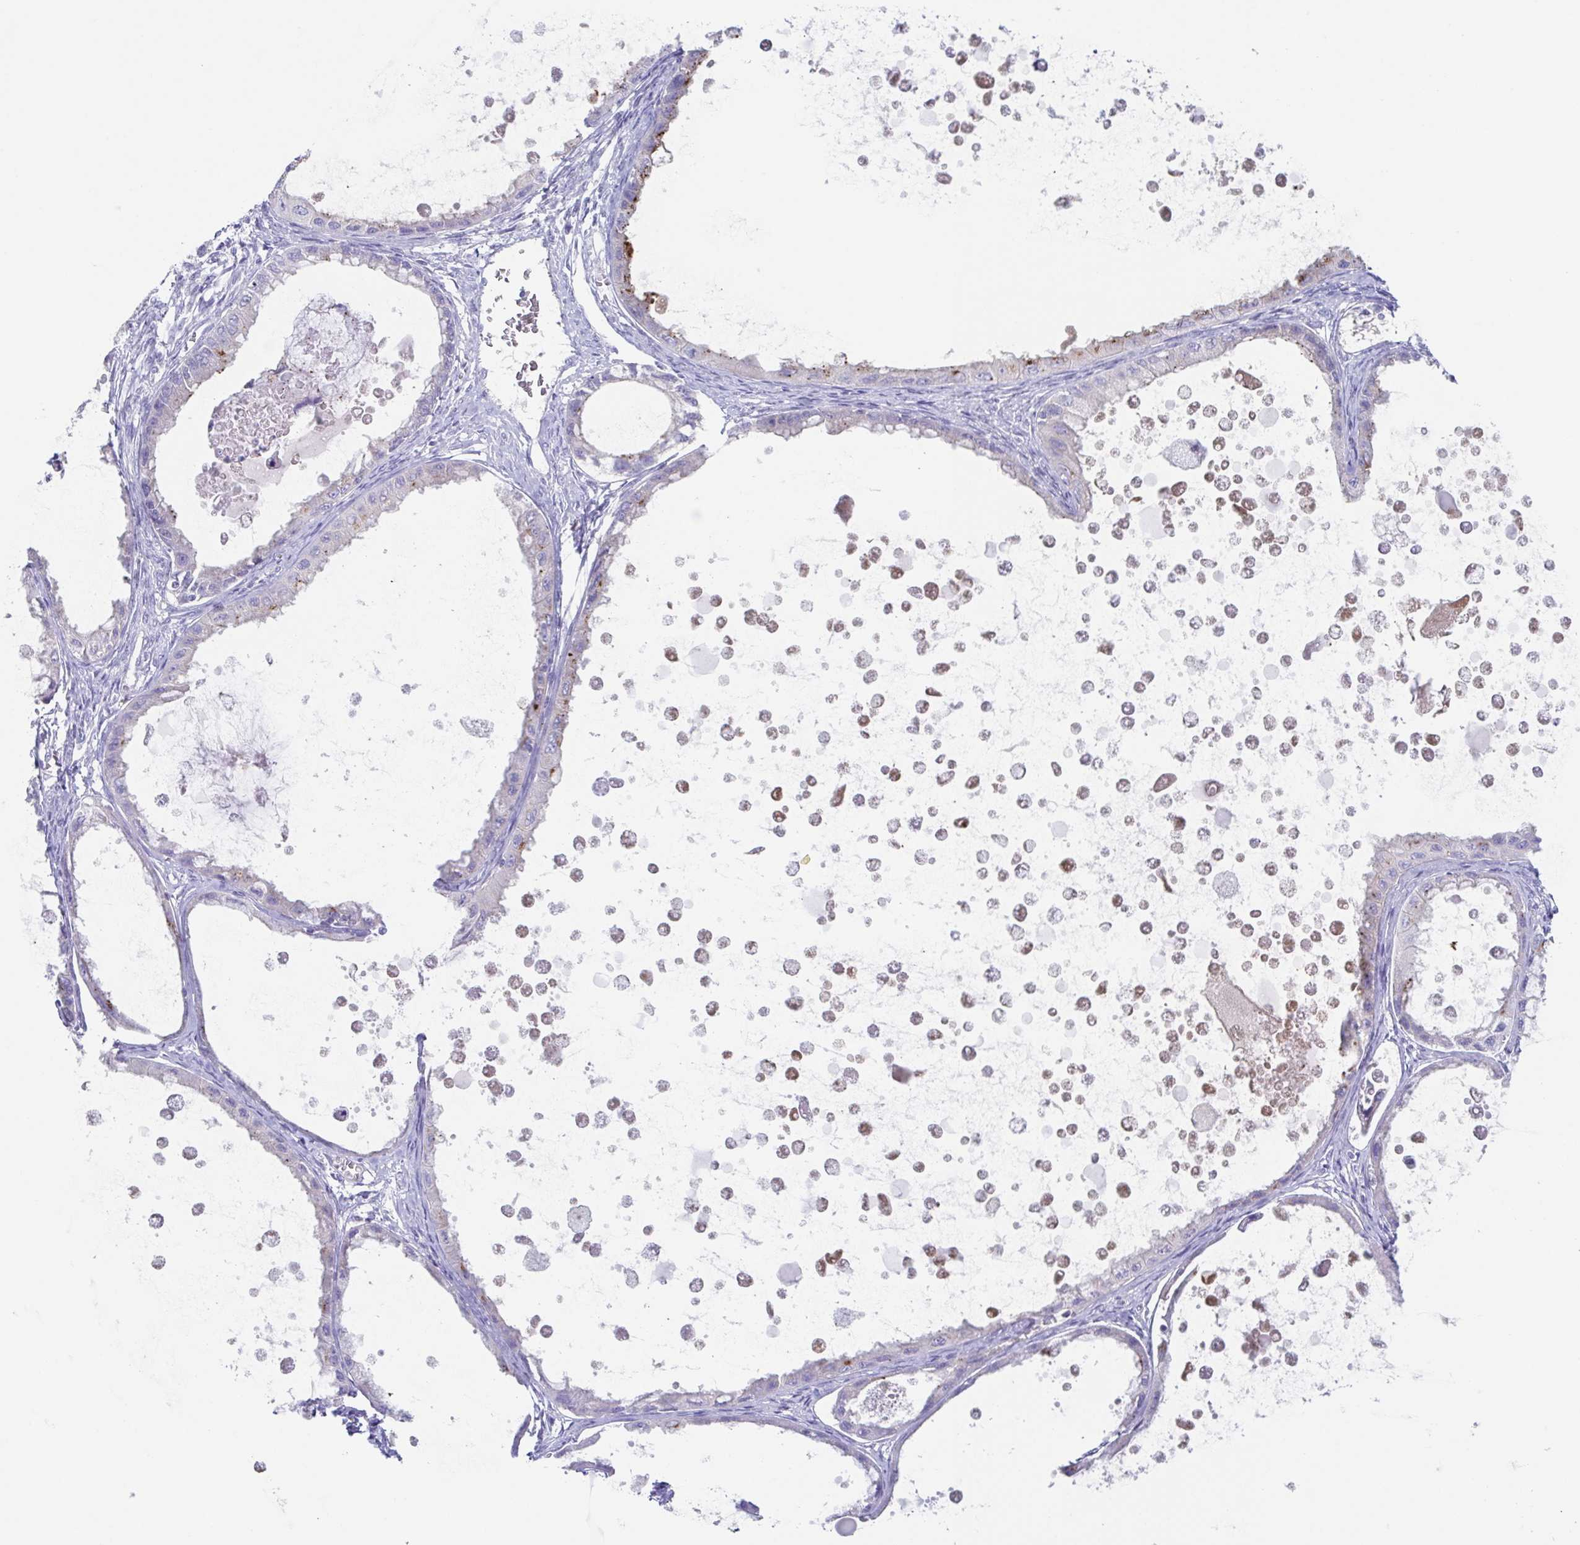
{"staining": {"intensity": "moderate", "quantity": "<25%", "location": "cytoplasmic/membranous"}, "tissue": "ovarian cancer", "cell_type": "Tumor cells", "image_type": "cancer", "snomed": [{"axis": "morphology", "description": "Cystadenocarcinoma, mucinous, NOS"}, {"axis": "topography", "description": "Ovary"}], "caption": "Immunohistochemistry (IHC) image of neoplastic tissue: ovarian cancer stained using immunohistochemistry demonstrates low levels of moderate protein expression localized specifically in the cytoplasmic/membranous of tumor cells, appearing as a cytoplasmic/membranous brown color.", "gene": "HTR2A", "patient": {"sex": "female", "age": 64}}